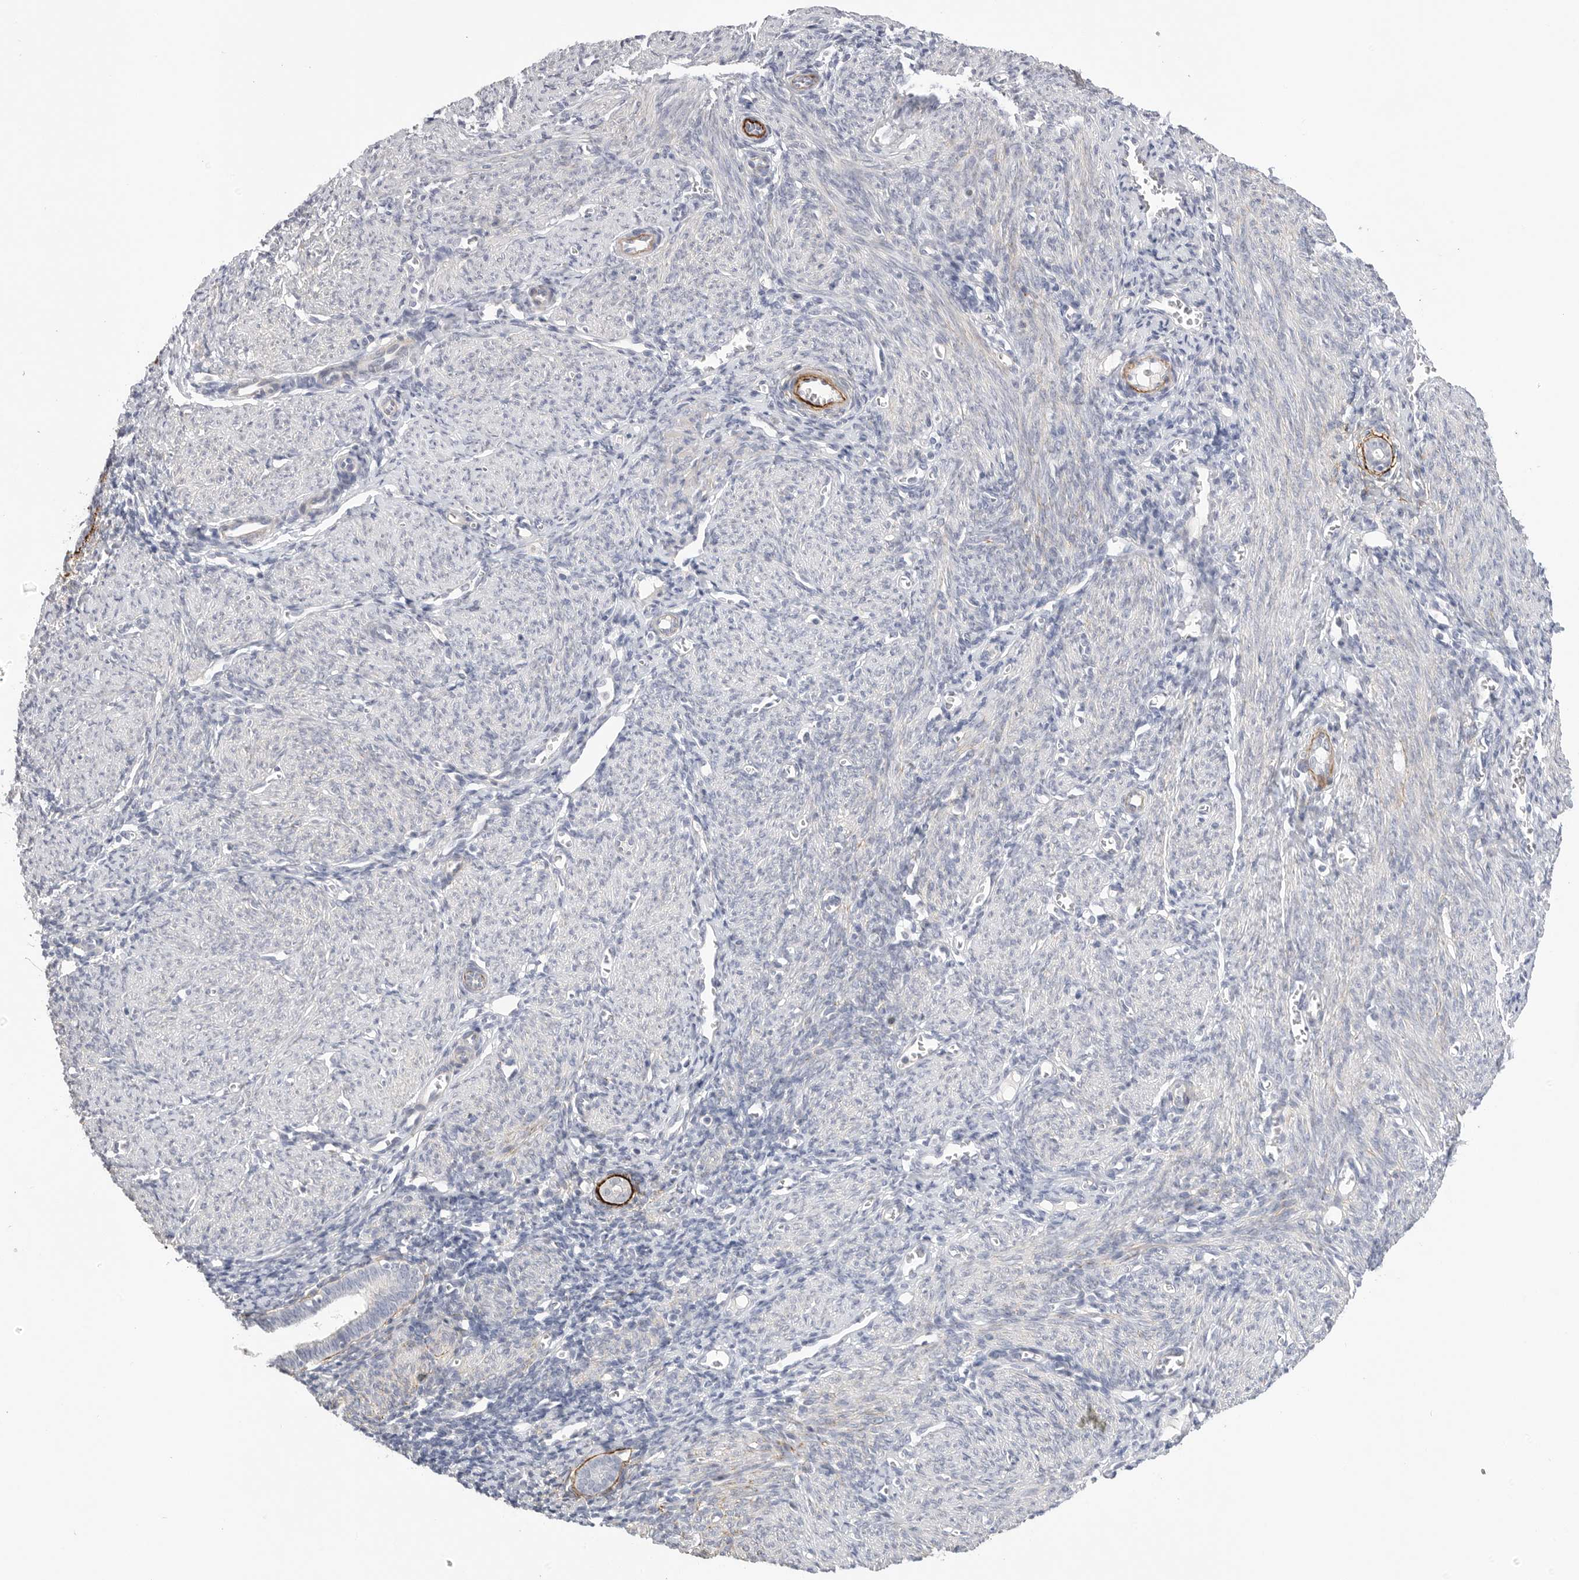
{"staining": {"intensity": "negative", "quantity": "none", "location": "none"}, "tissue": "endometrium", "cell_type": "Cells in endometrial stroma", "image_type": "normal", "snomed": [{"axis": "morphology", "description": "Normal tissue, NOS"}, {"axis": "morphology", "description": "Adenocarcinoma, NOS"}, {"axis": "topography", "description": "Endometrium"}], "caption": "DAB immunohistochemical staining of unremarkable human endometrium displays no significant expression in cells in endometrial stroma.", "gene": "FBN2", "patient": {"sex": "female", "age": 57}}